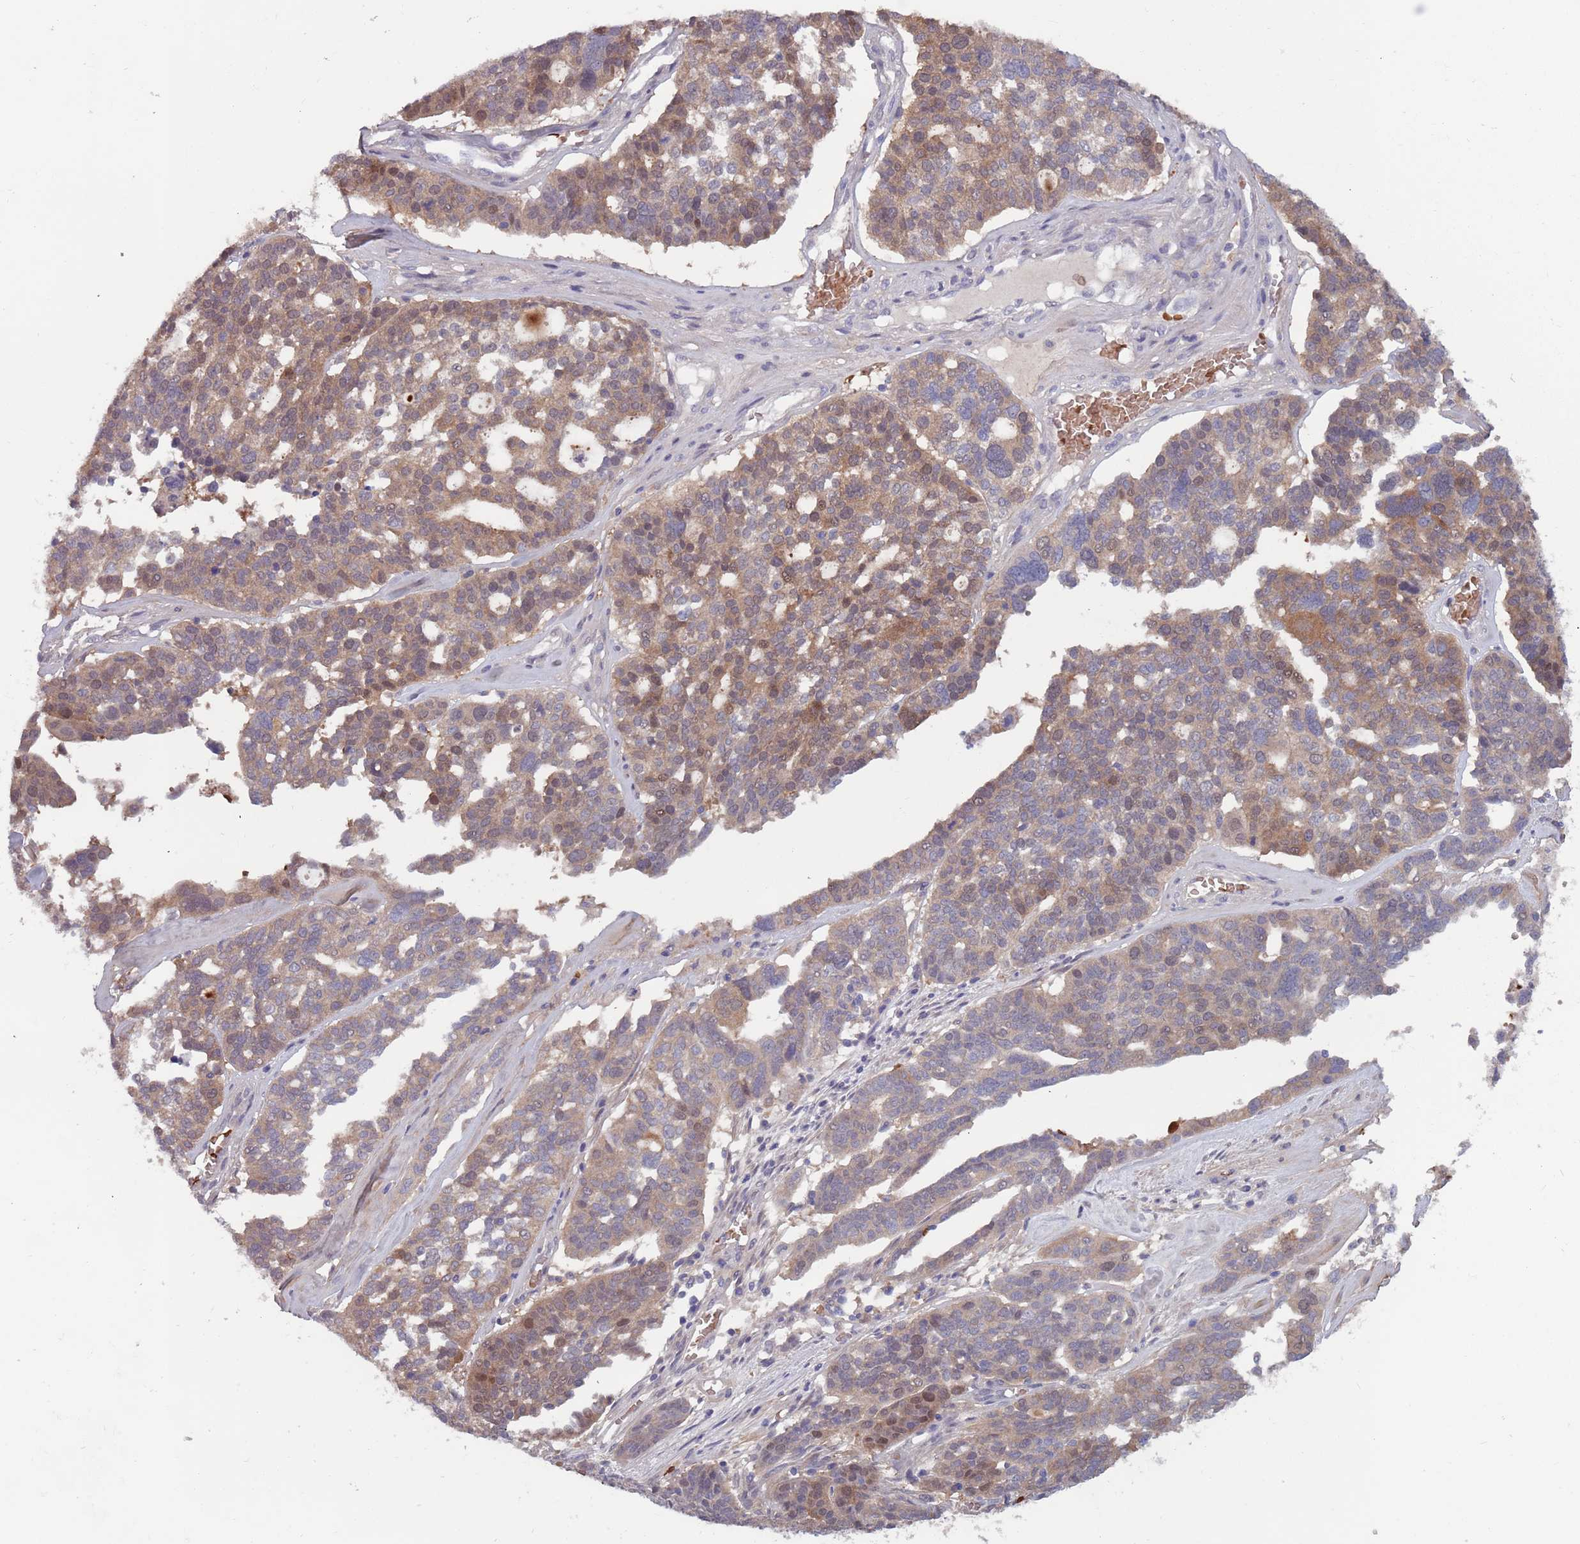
{"staining": {"intensity": "moderate", "quantity": "25%-75%", "location": "cytoplasmic/membranous,nuclear"}, "tissue": "ovarian cancer", "cell_type": "Tumor cells", "image_type": "cancer", "snomed": [{"axis": "morphology", "description": "Cystadenocarcinoma, serous, NOS"}, {"axis": "topography", "description": "Ovary"}], "caption": "Ovarian cancer stained for a protein shows moderate cytoplasmic/membranous and nuclear positivity in tumor cells.", "gene": "CLNS1A", "patient": {"sex": "female", "age": 59}}